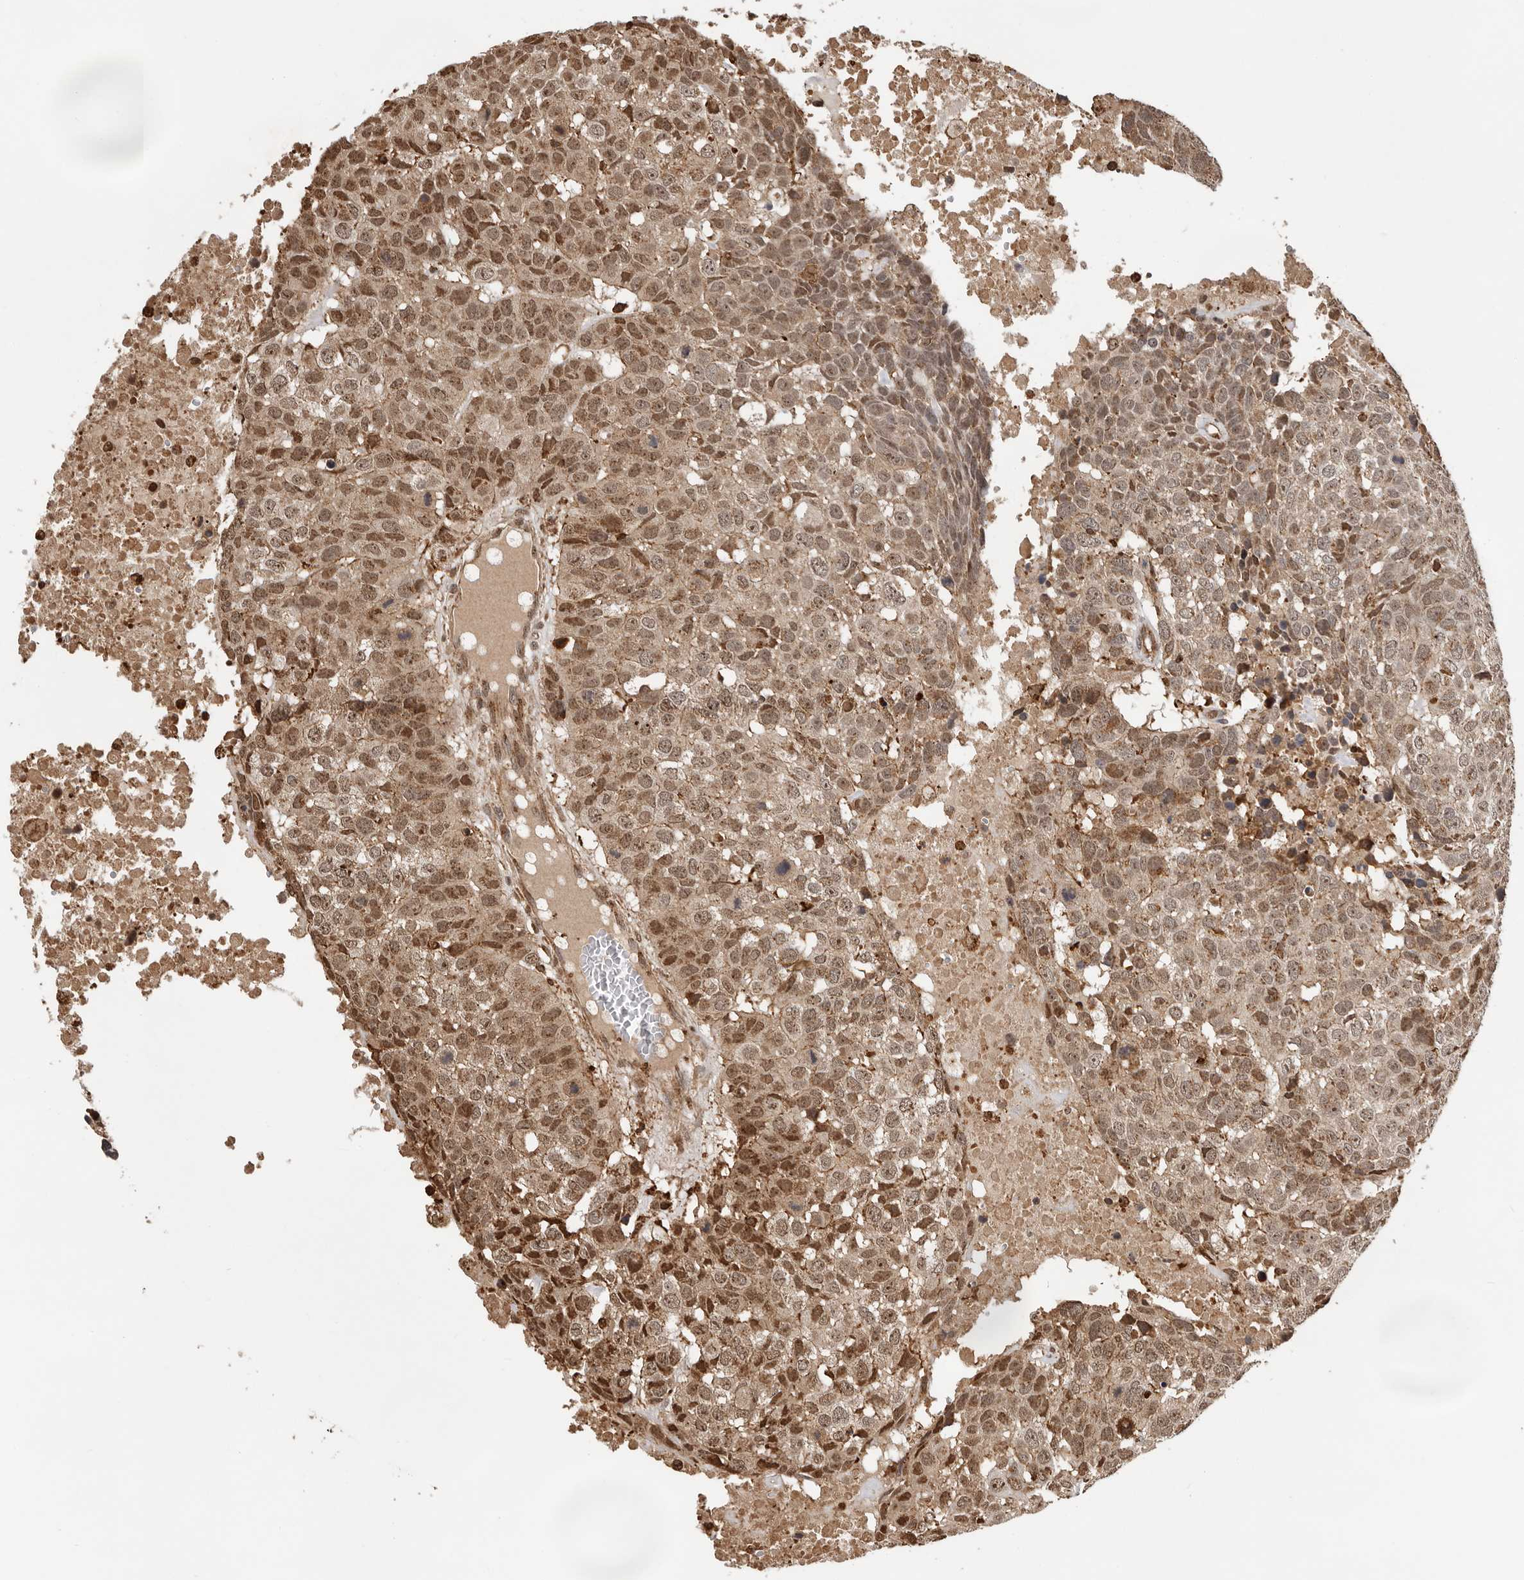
{"staining": {"intensity": "moderate", "quantity": ">75%", "location": "nuclear"}, "tissue": "head and neck cancer", "cell_type": "Tumor cells", "image_type": "cancer", "snomed": [{"axis": "morphology", "description": "Squamous cell carcinoma, NOS"}, {"axis": "topography", "description": "Head-Neck"}], "caption": "Immunohistochemistry image of neoplastic tissue: human head and neck cancer stained using immunohistochemistry exhibits medium levels of moderate protein expression localized specifically in the nuclear of tumor cells, appearing as a nuclear brown color.", "gene": "RNF157", "patient": {"sex": "male", "age": 66}}